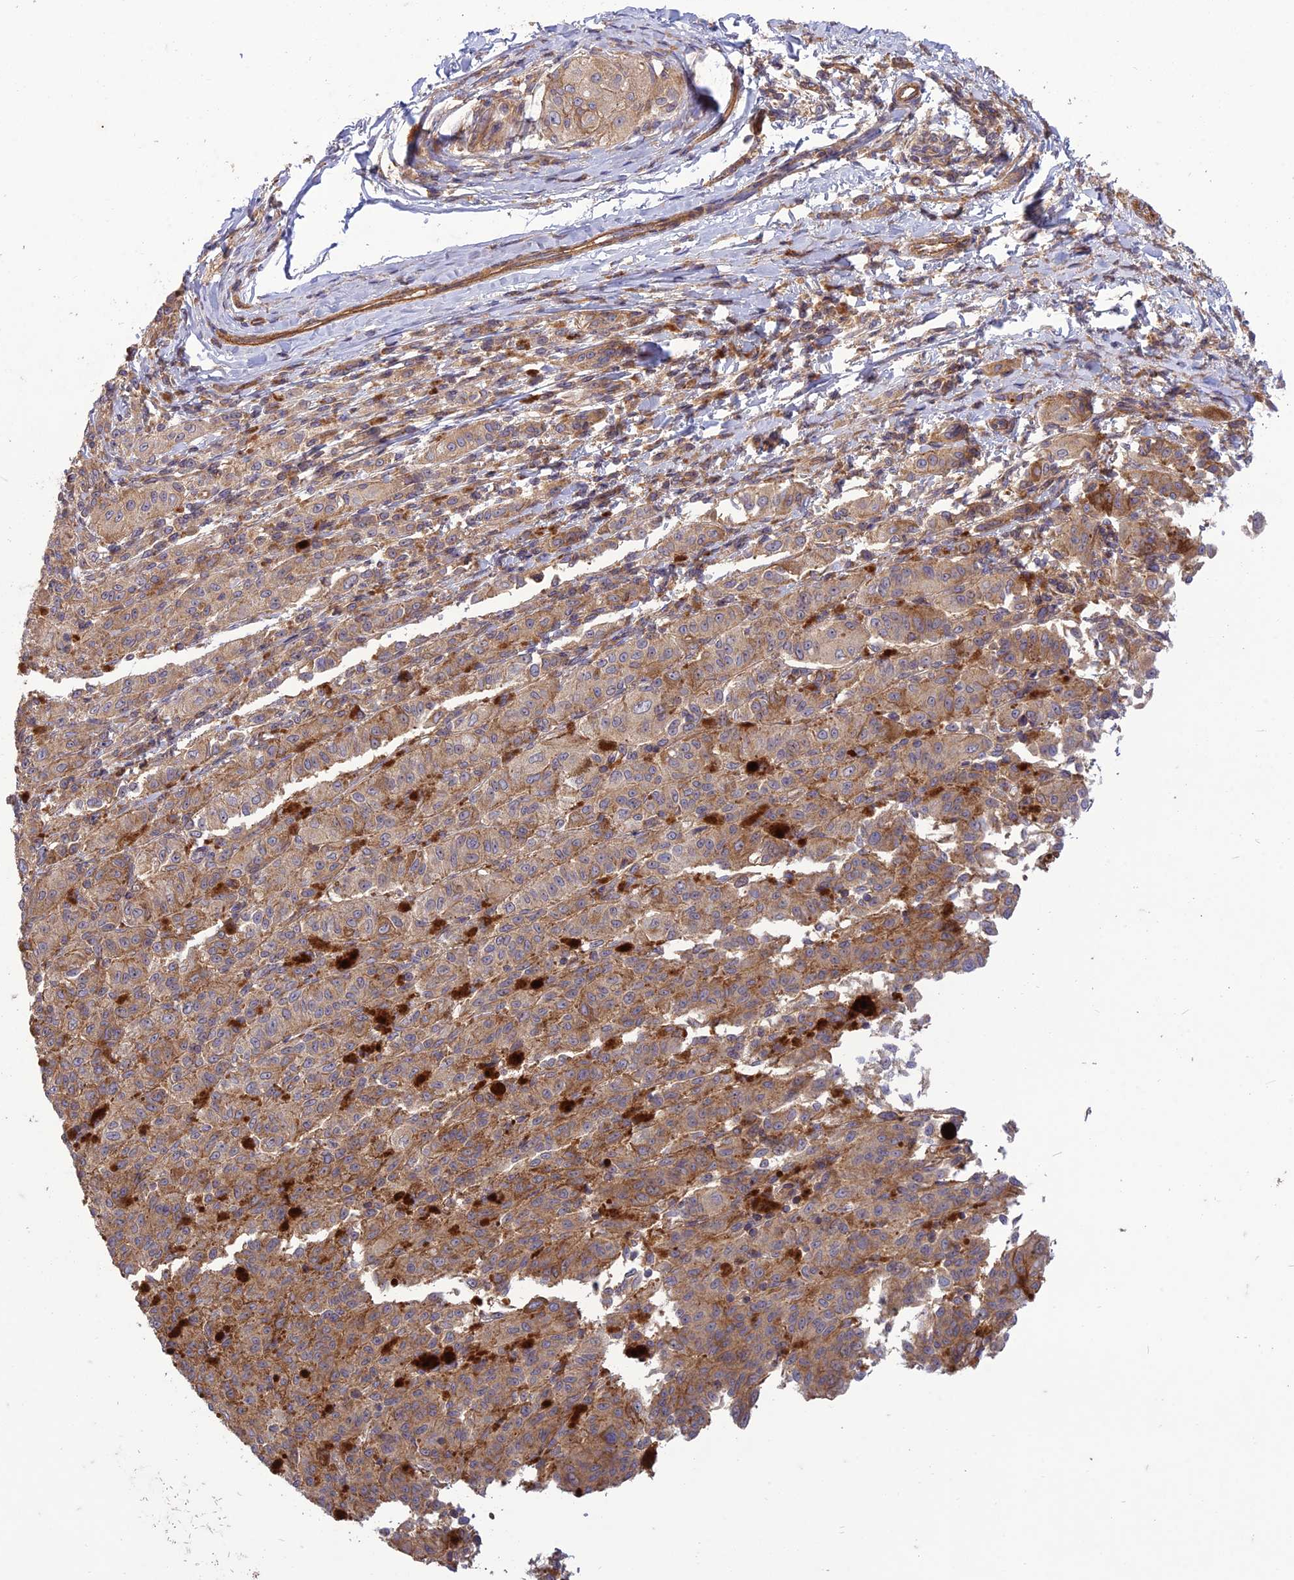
{"staining": {"intensity": "moderate", "quantity": ">75%", "location": "cytoplasmic/membranous"}, "tissue": "melanoma", "cell_type": "Tumor cells", "image_type": "cancer", "snomed": [{"axis": "morphology", "description": "Malignant melanoma, NOS"}, {"axis": "topography", "description": "Skin"}], "caption": "Malignant melanoma stained with a protein marker exhibits moderate staining in tumor cells.", "gene": "TMEM131L", "patient": {"sex": "female", "age": 52}}